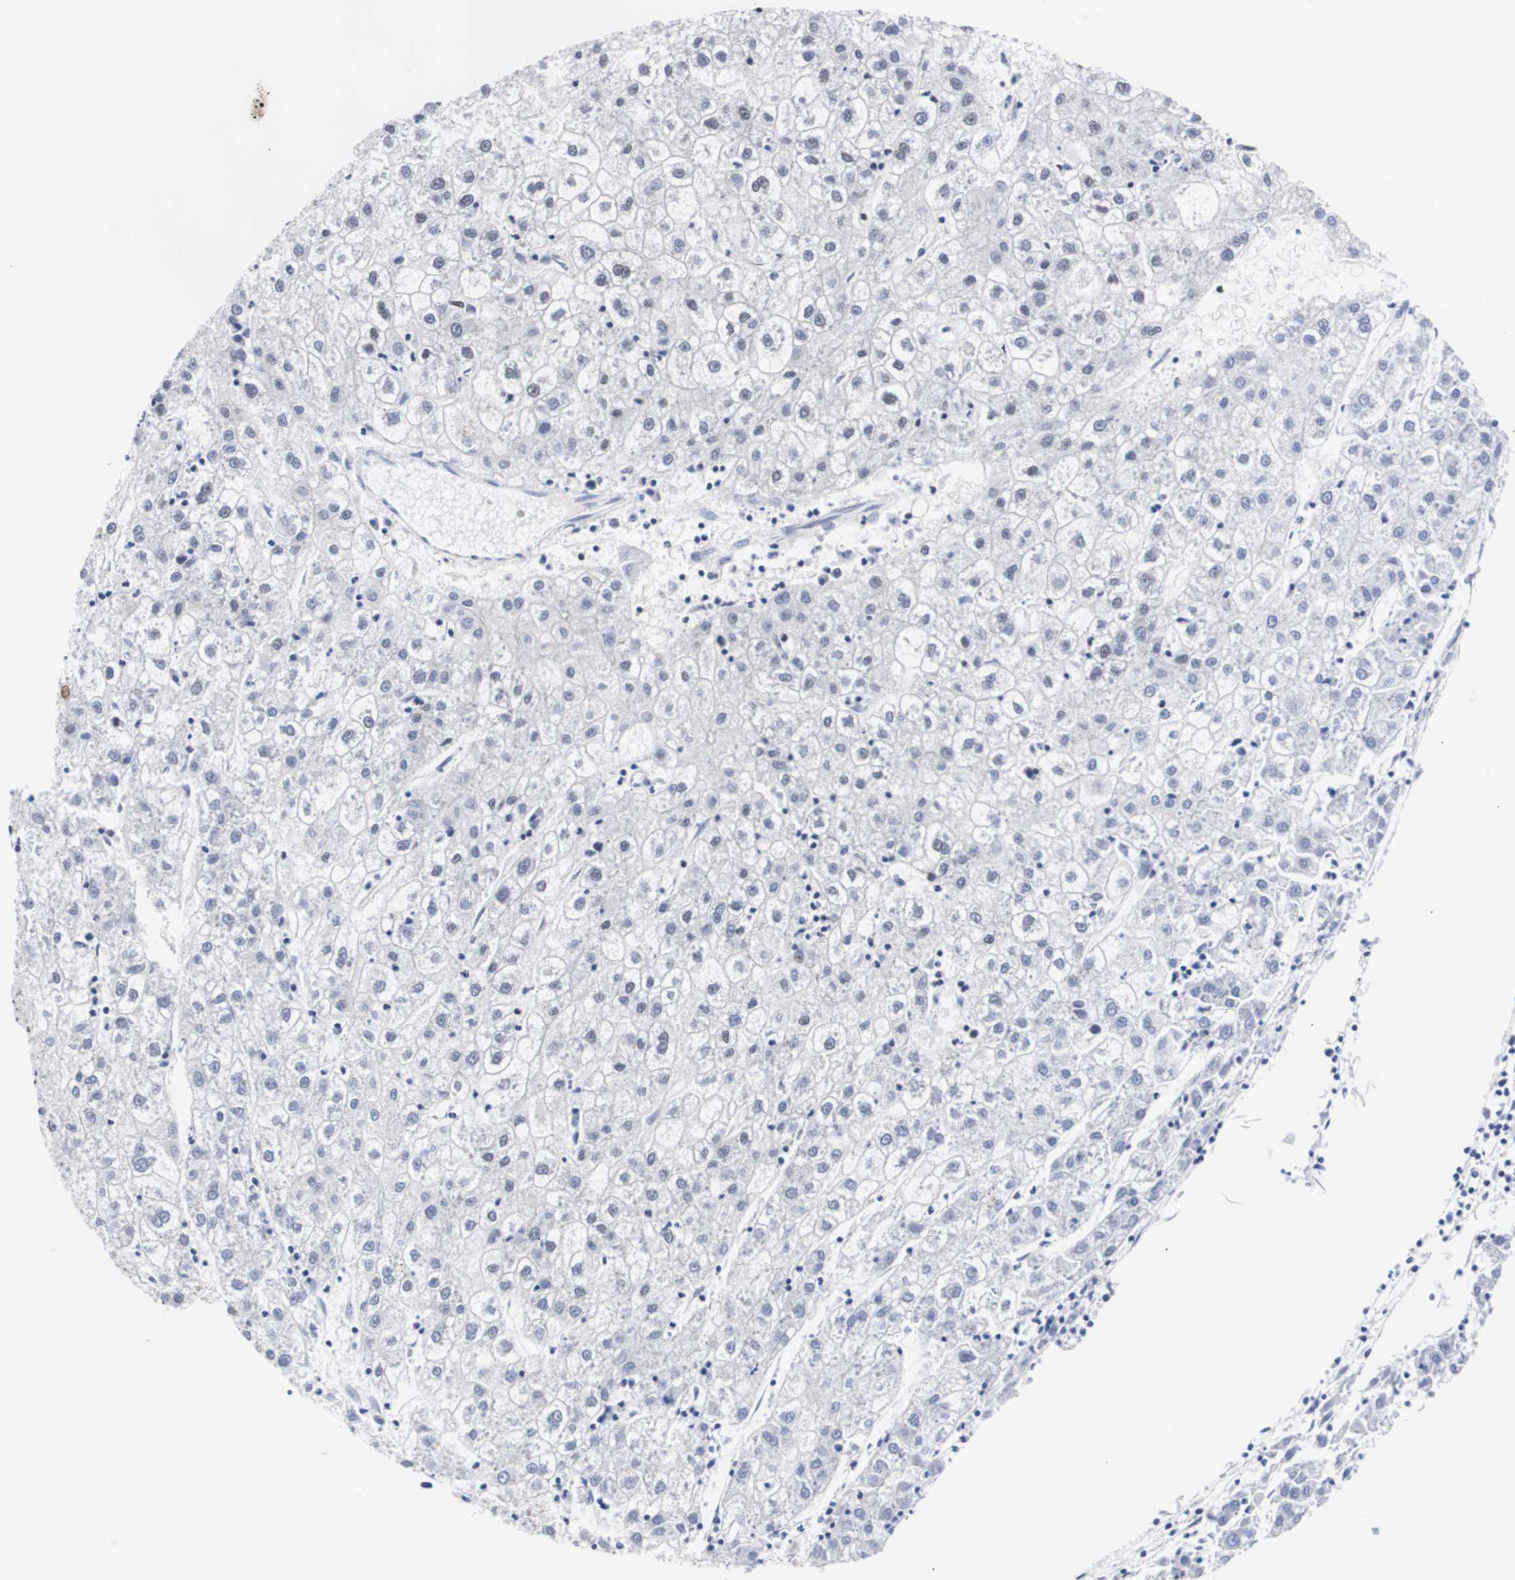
{"staining": {"intensity": "negative", "quantity": "none", "location": "none"}, "tissue": "liver cancer", "cell_type": "Tumor cells", "image_type": "cancer", "snomed": [{"axis": "morphology", "description": "Carcinoma, Hepatocellular, NOS"}, {"axis": "topography", "description": "Liver"}], "caption": "This micrograph is of liver cancer (hepatocellular carcinoma) stained with IHC to label a protein in brown with the nuclei are counter-stained blue. There is no positivity in tumor cells.", "gene": "HNRNPH2", "patient": {"sex": "male", "age": 72}}